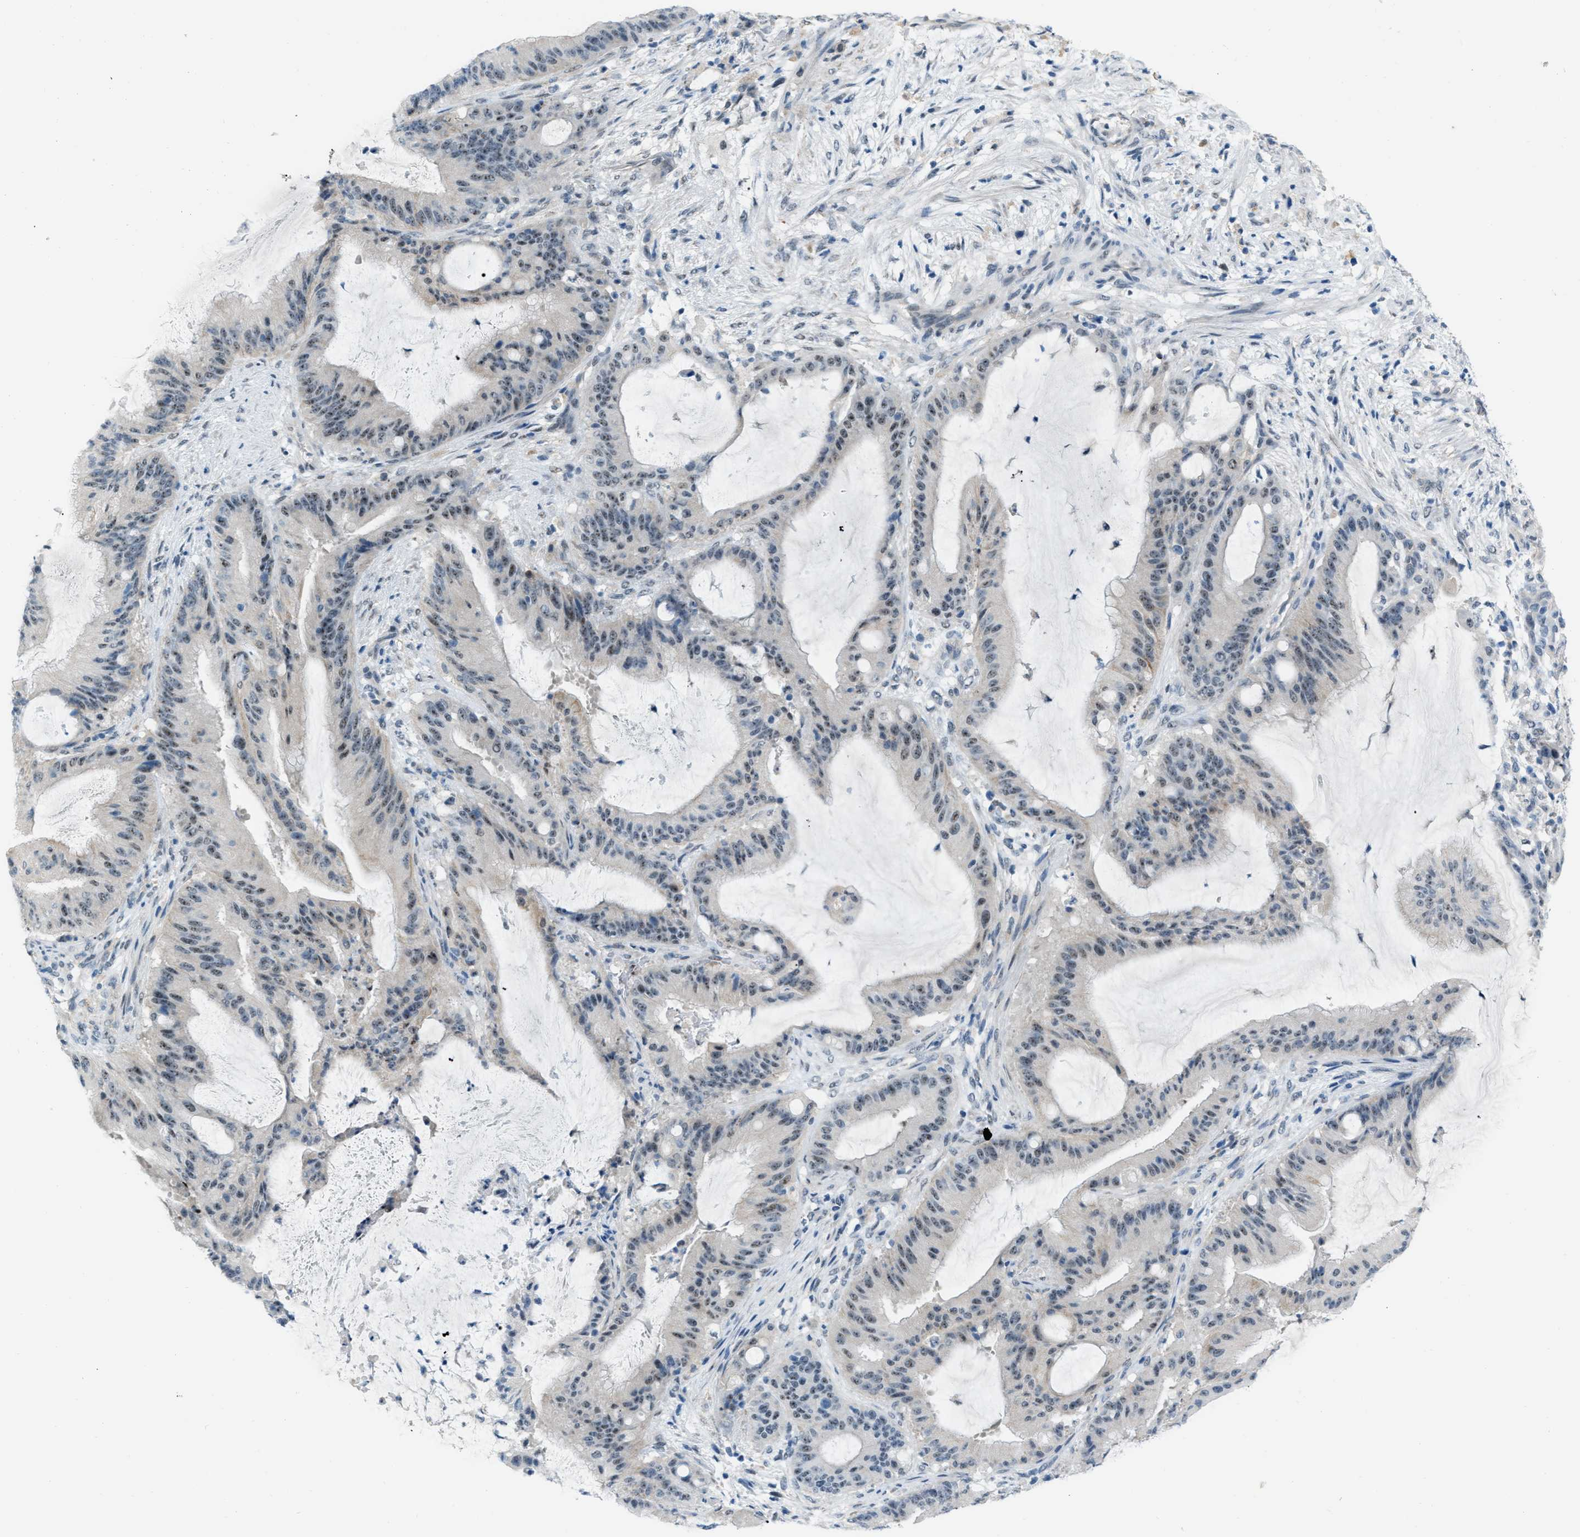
{"staining": {"intensity": "weak", "quantity": "25%-75%", "location": "nuclear"}, "tissue": "liver cancer", "cell_type": "Tumor cells", "image_type": "cancer", "snomed": [{"axis": "morphology", "description": "Normal tissue, NOS"}, {"axis": "morphology", "description": "Cholangiocarcinoma"}, {"axis": "topography", "description": "Liver"}, {"axis": "topography", "description": "Peripheral nerve tissue"}], "caption": "Human cholangiocarcinoma (liver) stained with a protein marker demonstrates weak staining in tumor cells.", "gene": "PHRF1", "patient": {"sex": "female", "age": 73}}